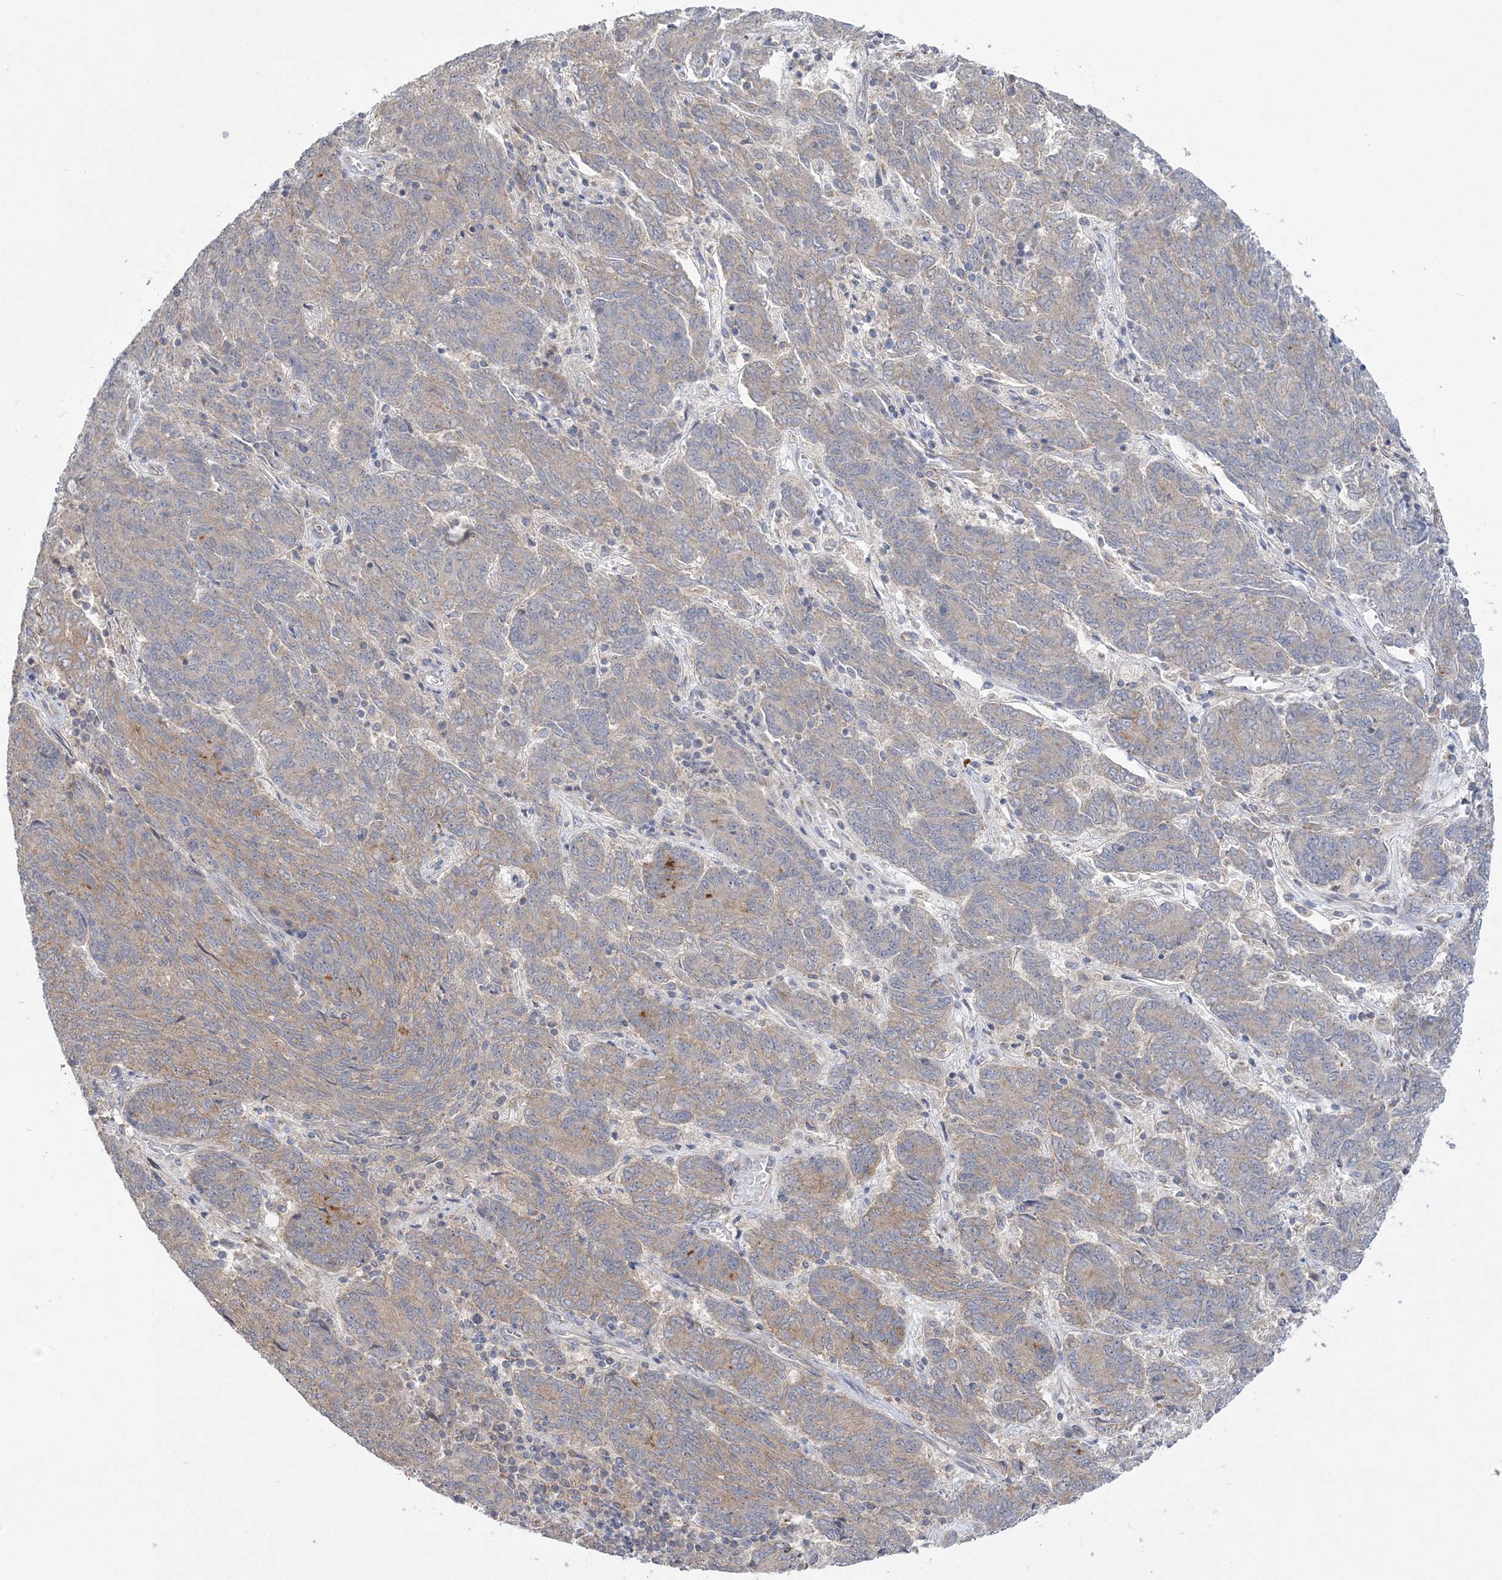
{"staining": {"intensity": "moderate", "quantity": "<25%", "location": "cytoplasmic/membranous"}, "tissue": "endometrial cancer", "cell_type": "Tumor cells", "image_type": "cancer", "snomed": [{"axis": "morphology", "description": "Adenocarcinoma, NOS"}, {"axis": "topography", "description": "Endometrium"}], "caption": "Protein analysis of endometrial adenocarcinoma tissue reveals moderate cytoplasmic/membranous positivity in approximately <25% of tumor cells. (DAB = brown stain, brightfield microscopy at high magnification).", "gene": "MMADHC", "patient": {"sex": "female", "age": 80}}